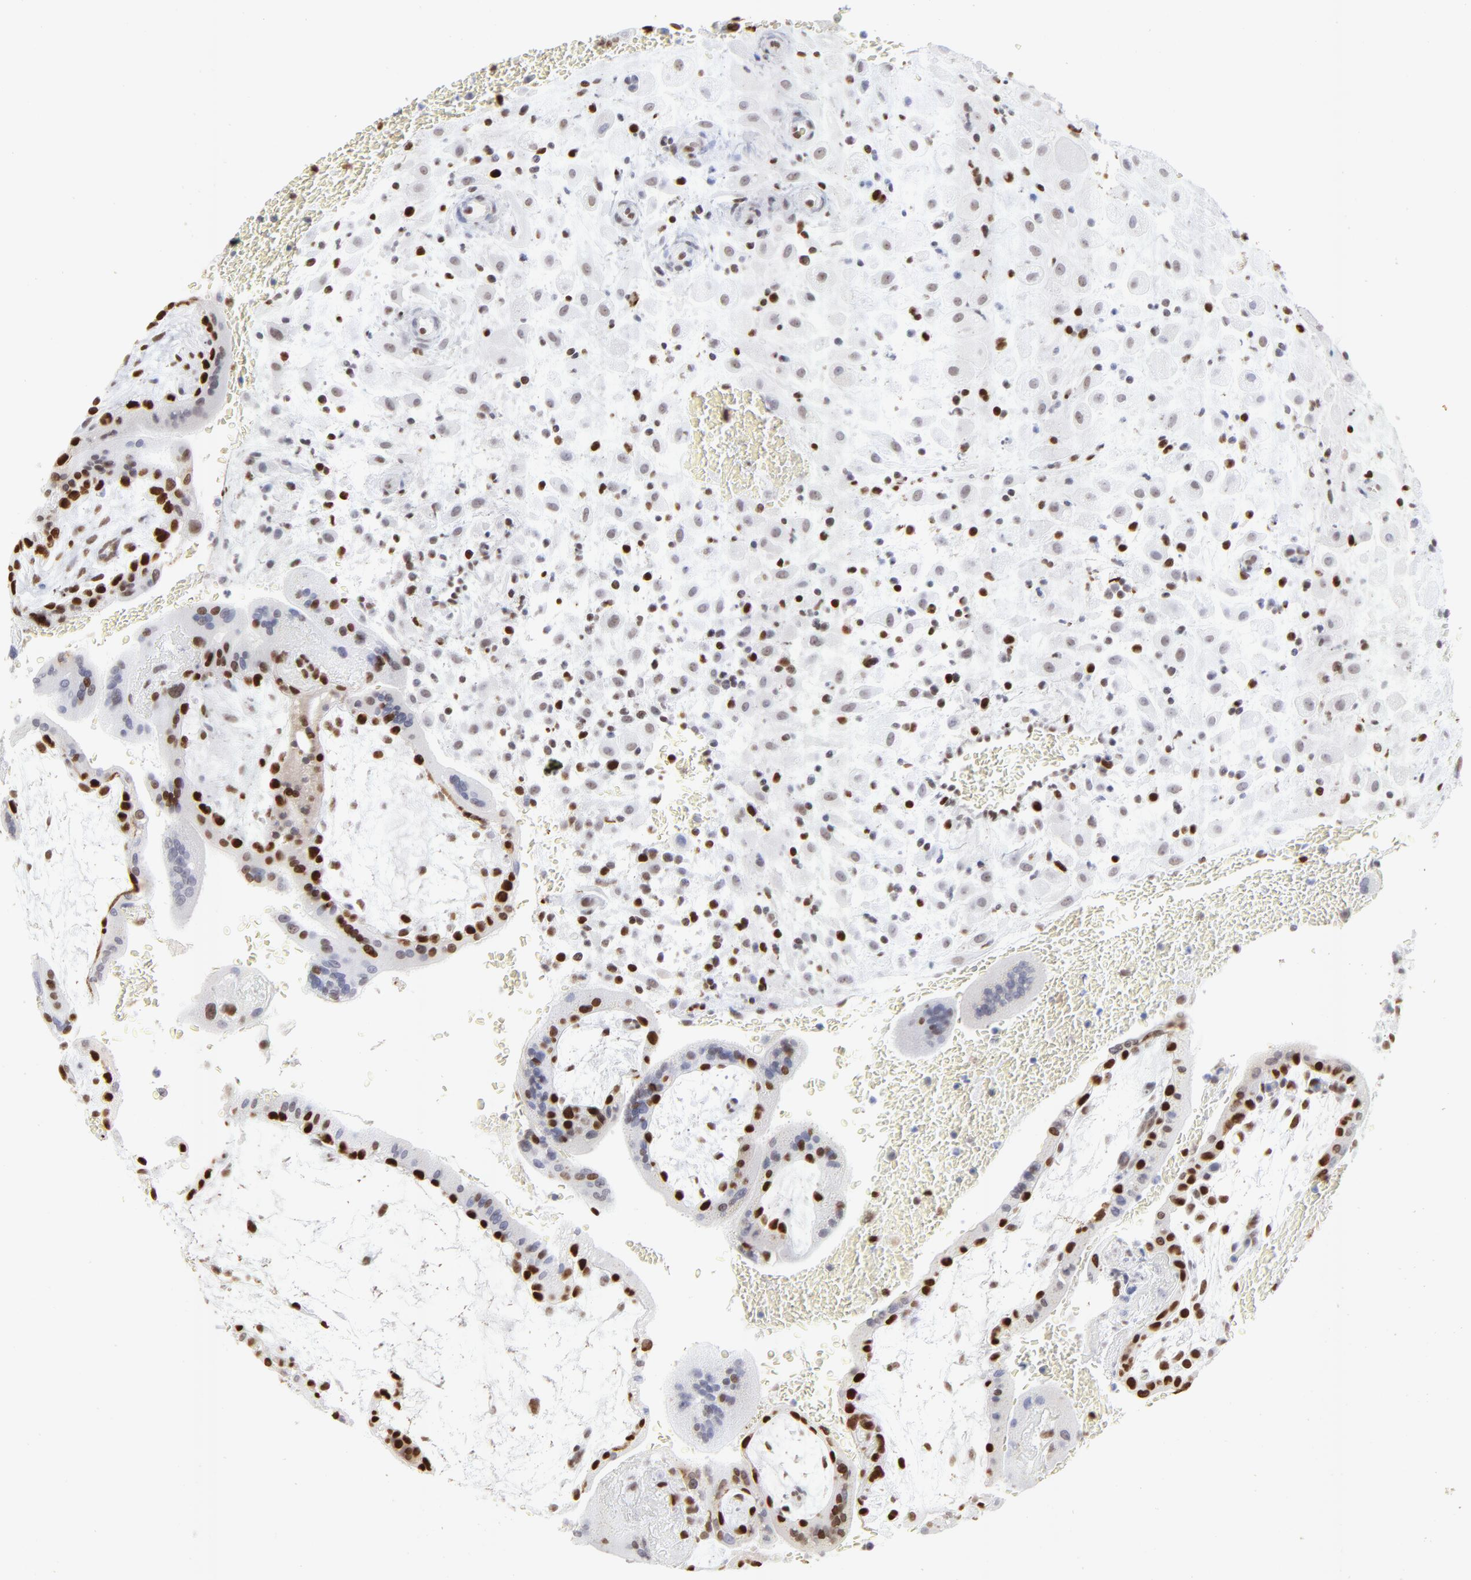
{"staining": {"intensity": "strong", "quantity": "25%-75%", "location": "nuclear"}, "tissue": "placenta", "cell_type": "Decidual cells", "image_type": "normal", "snomed": [{"axis": "morphology", "description": "Normal tissue, NOS"}, {"axis": "topography", "description": "Placenta"}], "caption": "Protein staining of benign placenta shows strong nuclear positivity in approximately 25%-75% of decidual cells.", "gene": "PARP1", "patient": {"sex": "female", "age": 35}}